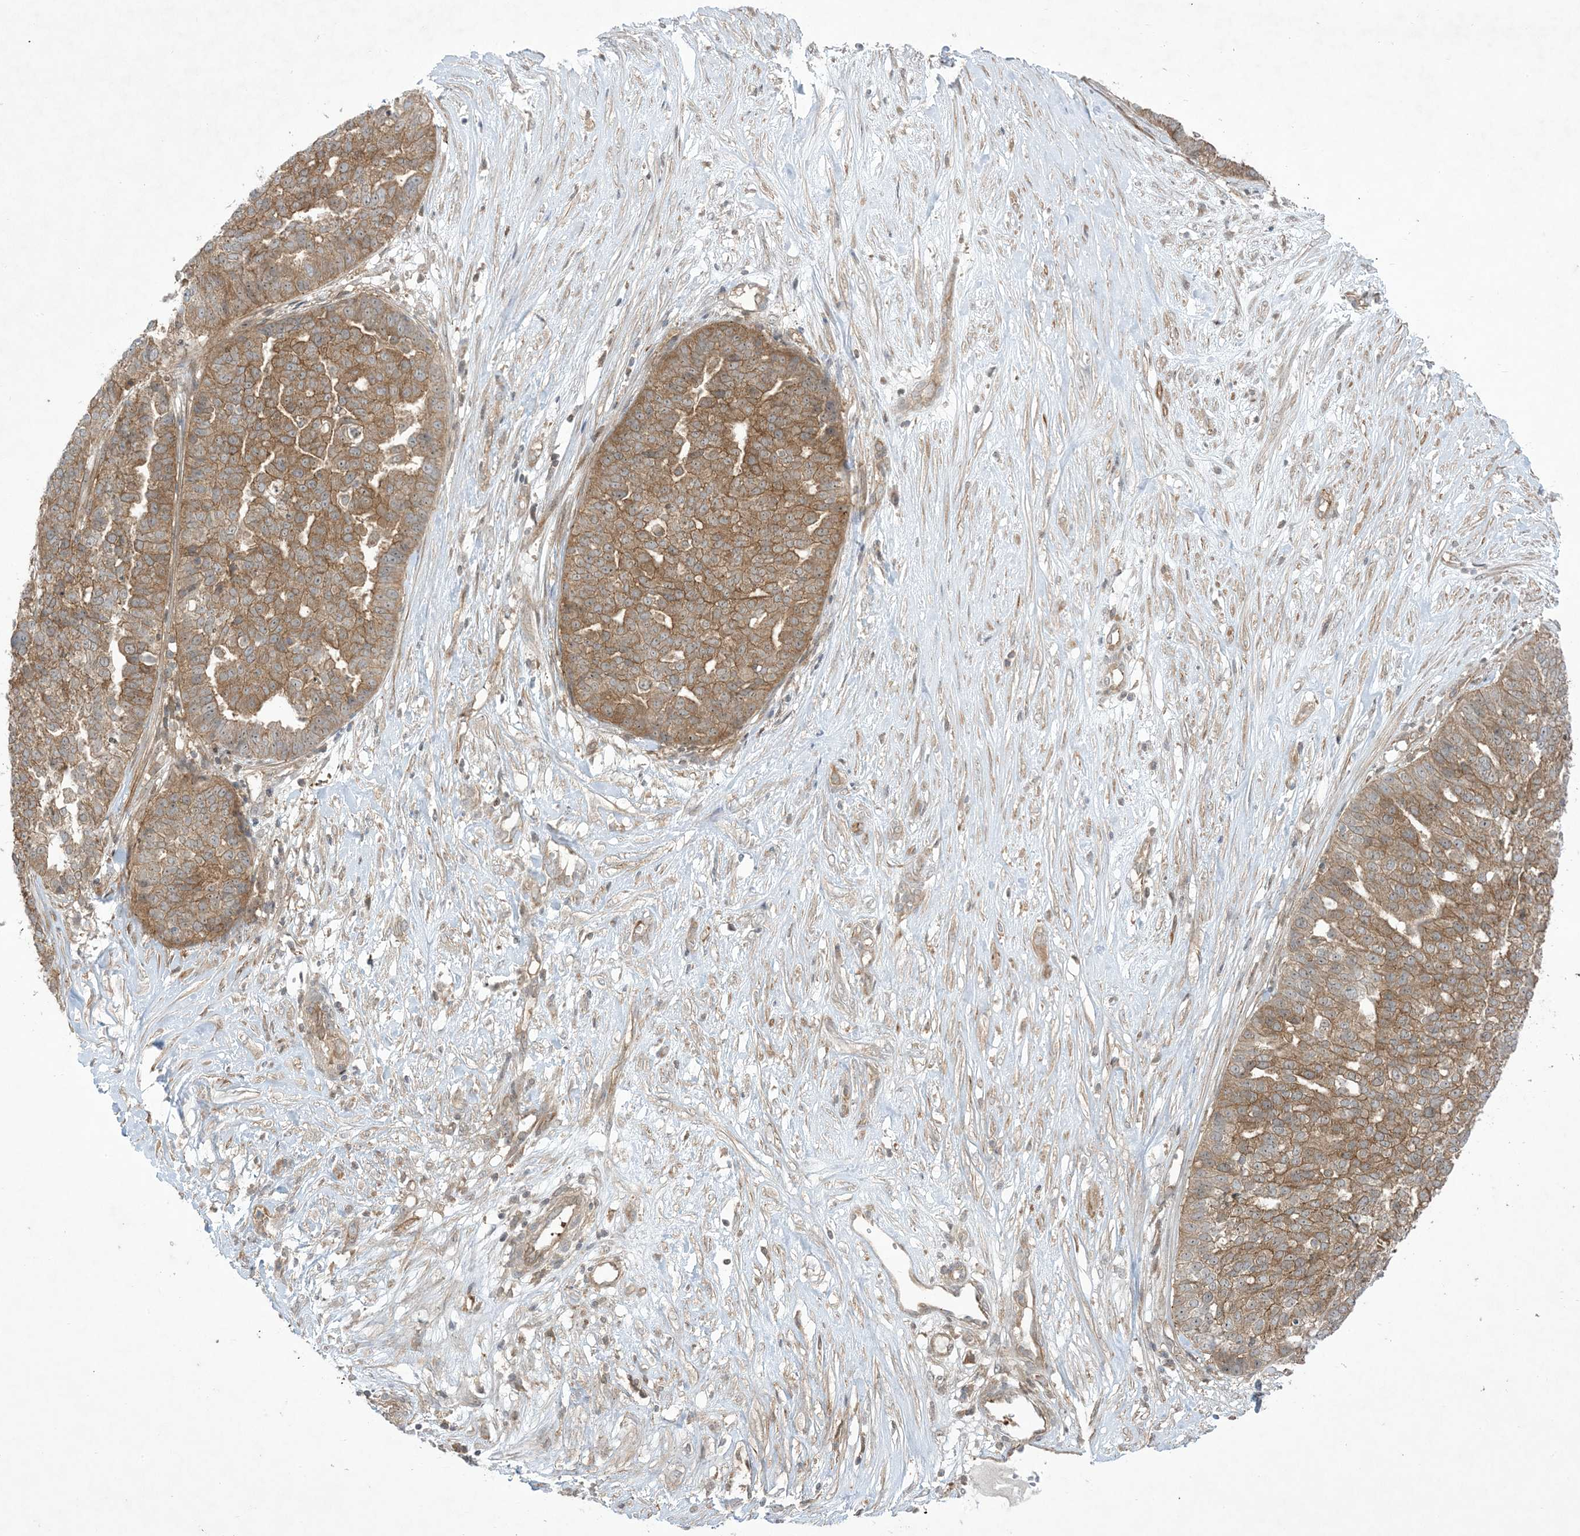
{"staining": {"intensity": "moderate", "quantity": ">75%", "location": "cytoplasmic/membranous,nuclear"}, "tissue": "ovarian cancer", "cell_type": "Tumor cells", "image_type": "cancer", "snomed": [{"axis": "morphology", "description": "Cystadenocarcinoma, serous, NOS"}, {"axis": "topography", "description": "Ovary"}], "caption": "Ovarian cancer stained with a protein marker demonstrates moderate staining in tumor cells.", "gene": "SOGA3", "patient": {"sex": "female", "age": 59}}